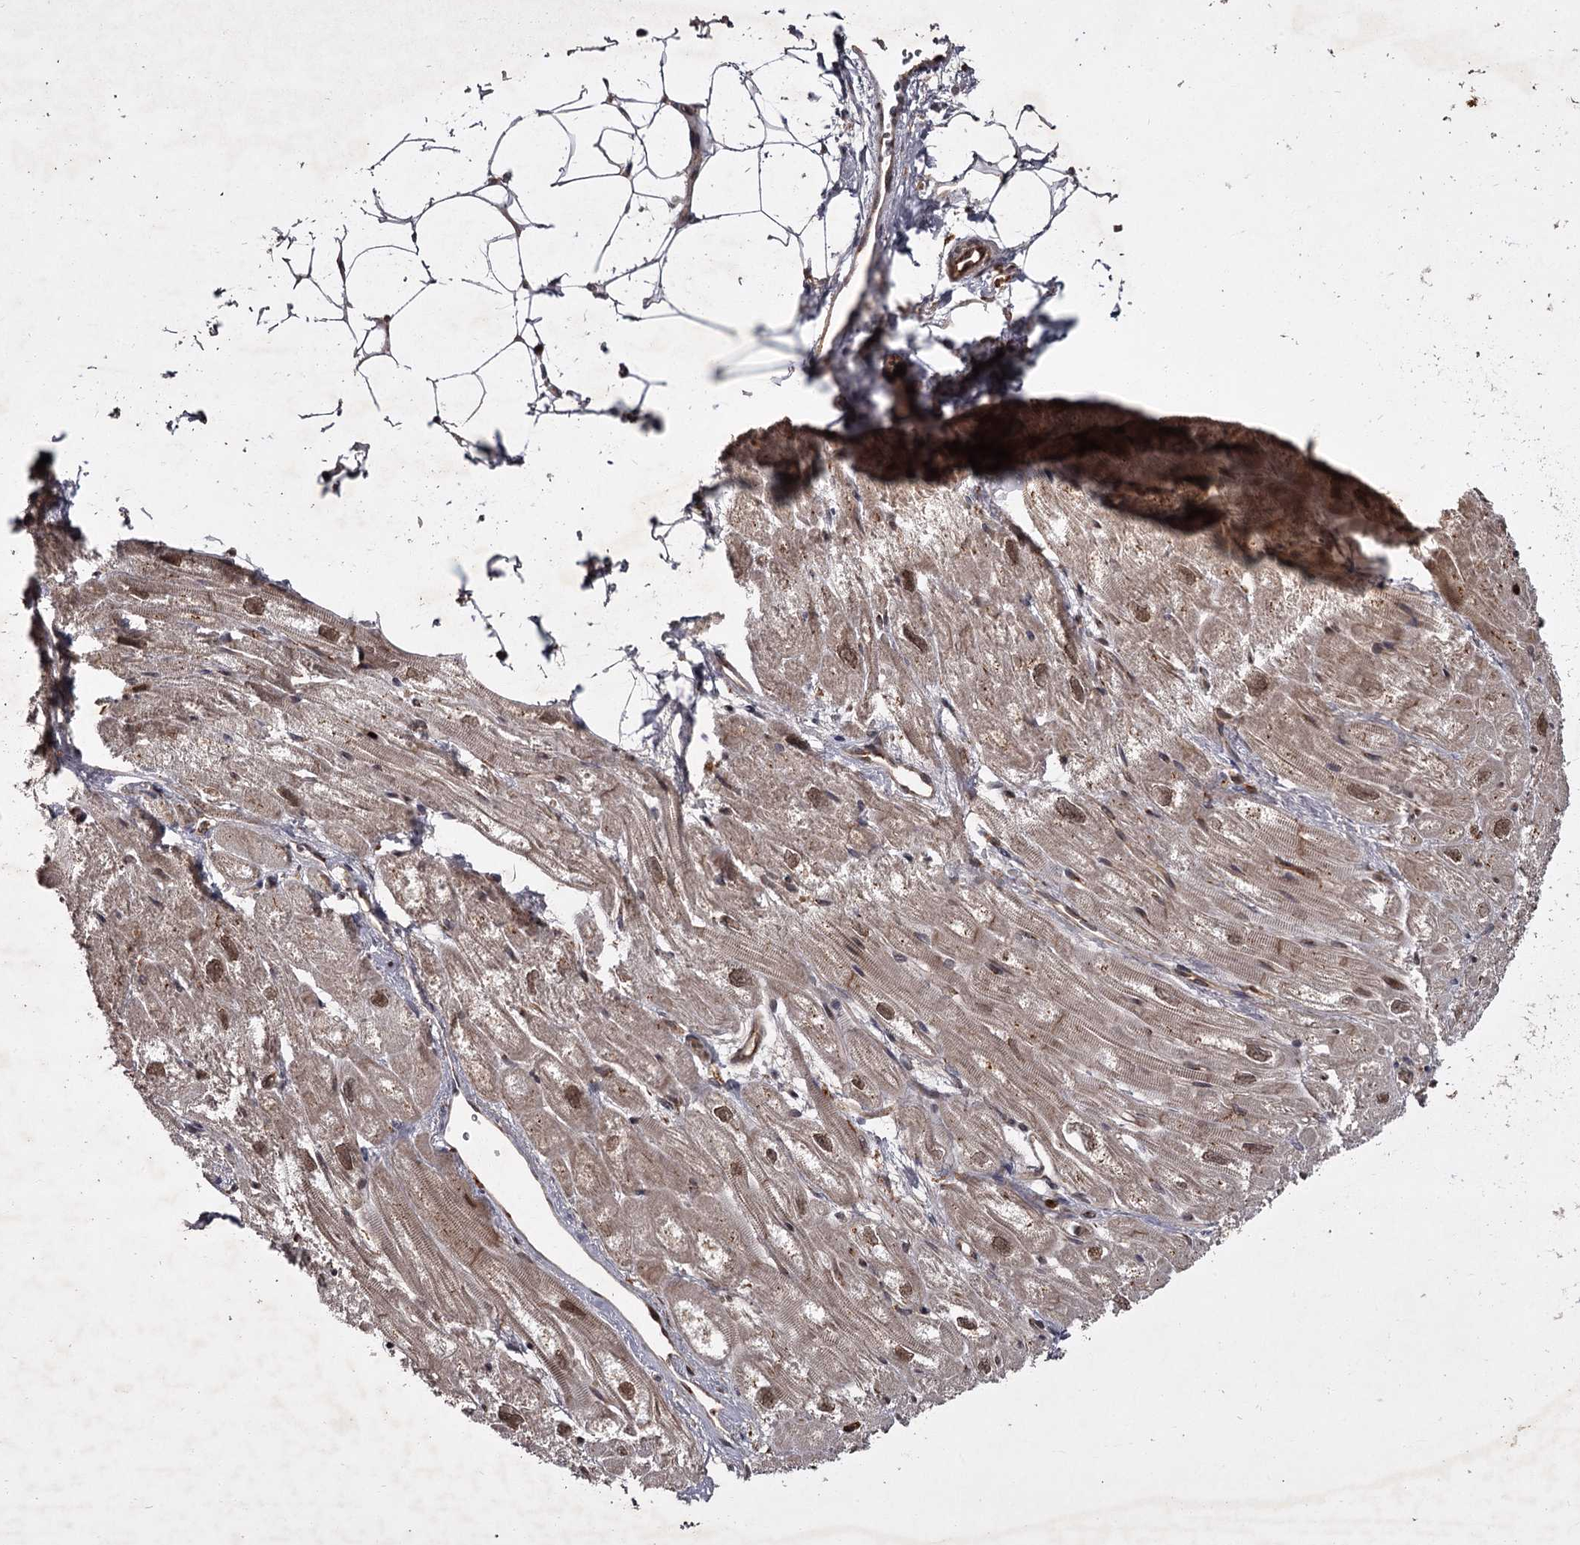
{"staining": {"intensity": "weak", "quantity": "25%-75%", "location": "cytoplasmic/membranous,nuclear"}, "tissue": "heart muscle", "cell_type": "Cardiomyocytes", "image_type": "normal", "snomed": [{"axis": "morphology", "description": "Normal tissue, NOS"}, {"axis": "topography", "description": "Heart"}], "caption": "The photomicrograph shows staining of normal heart muscle, revealing weak cytoplasmic/membranous,nuclear protein positivity (brown color) within cardiomyocytes. The staining was performed using DAB (3,3'-diaminobenzidine), with brown indicating positive protein expression. Nuclei are stained blue with hematoxylin.", "gene": "TBC1D23", "patient": {"sex": "male", "age": 50}}